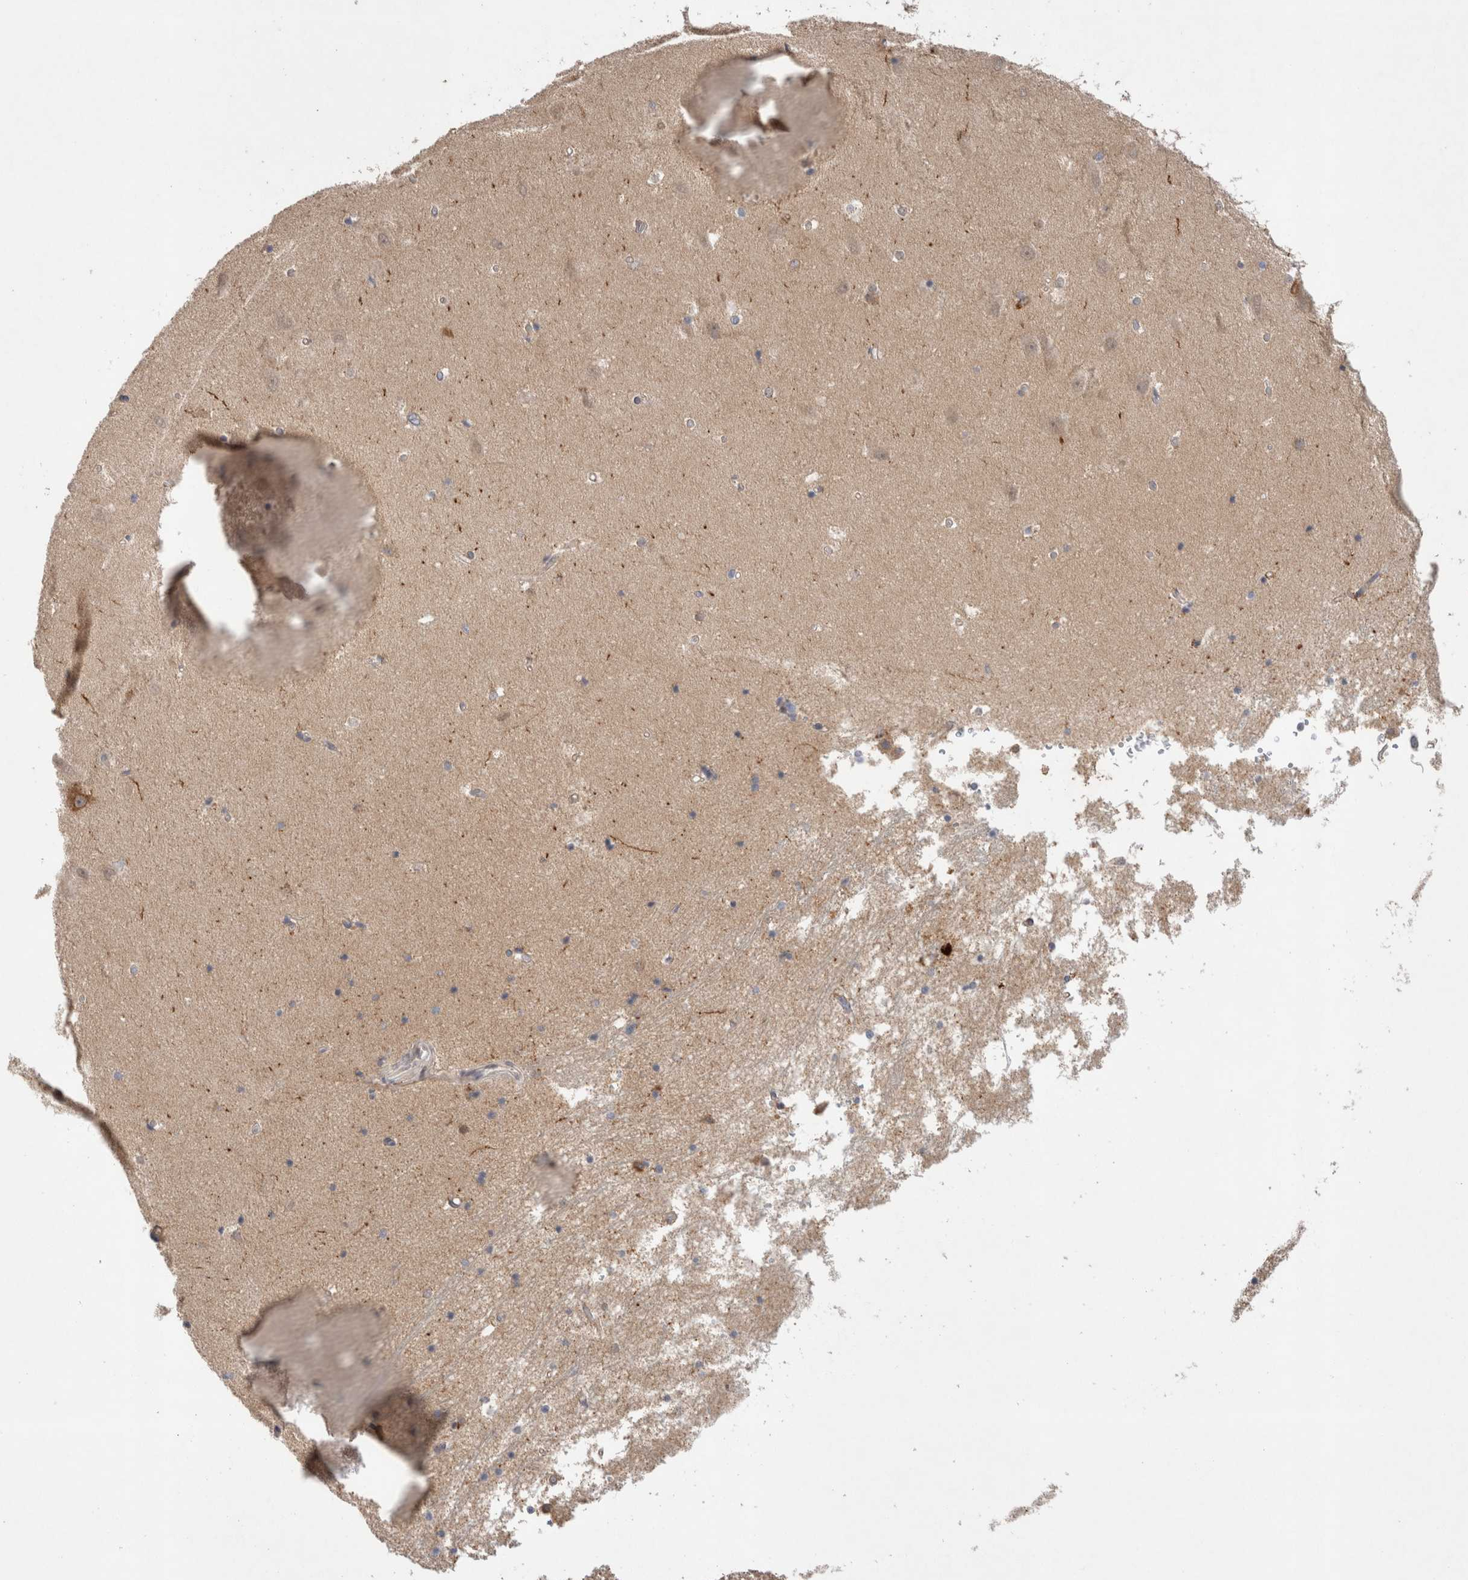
{"staining": {"intensity": "moderate", "quantity": "<25%", "location": "cytoplasmic/membranous"}, "tissue": "hippocampus", "cell_type": "Glial cells", "image_type": "normal", "snomed": [{"axis": "morphology", "description": "Normal tissue, NOS"}, {"axis": "topography", "description": "Hippocampus"}], "caption": "Glial cells display moderate cytoplasmic/membranous expression in about <25% of cells in normal hippocampus.", "gene": "SYDE2", "patient": {"sex": "male", "age": 45}}